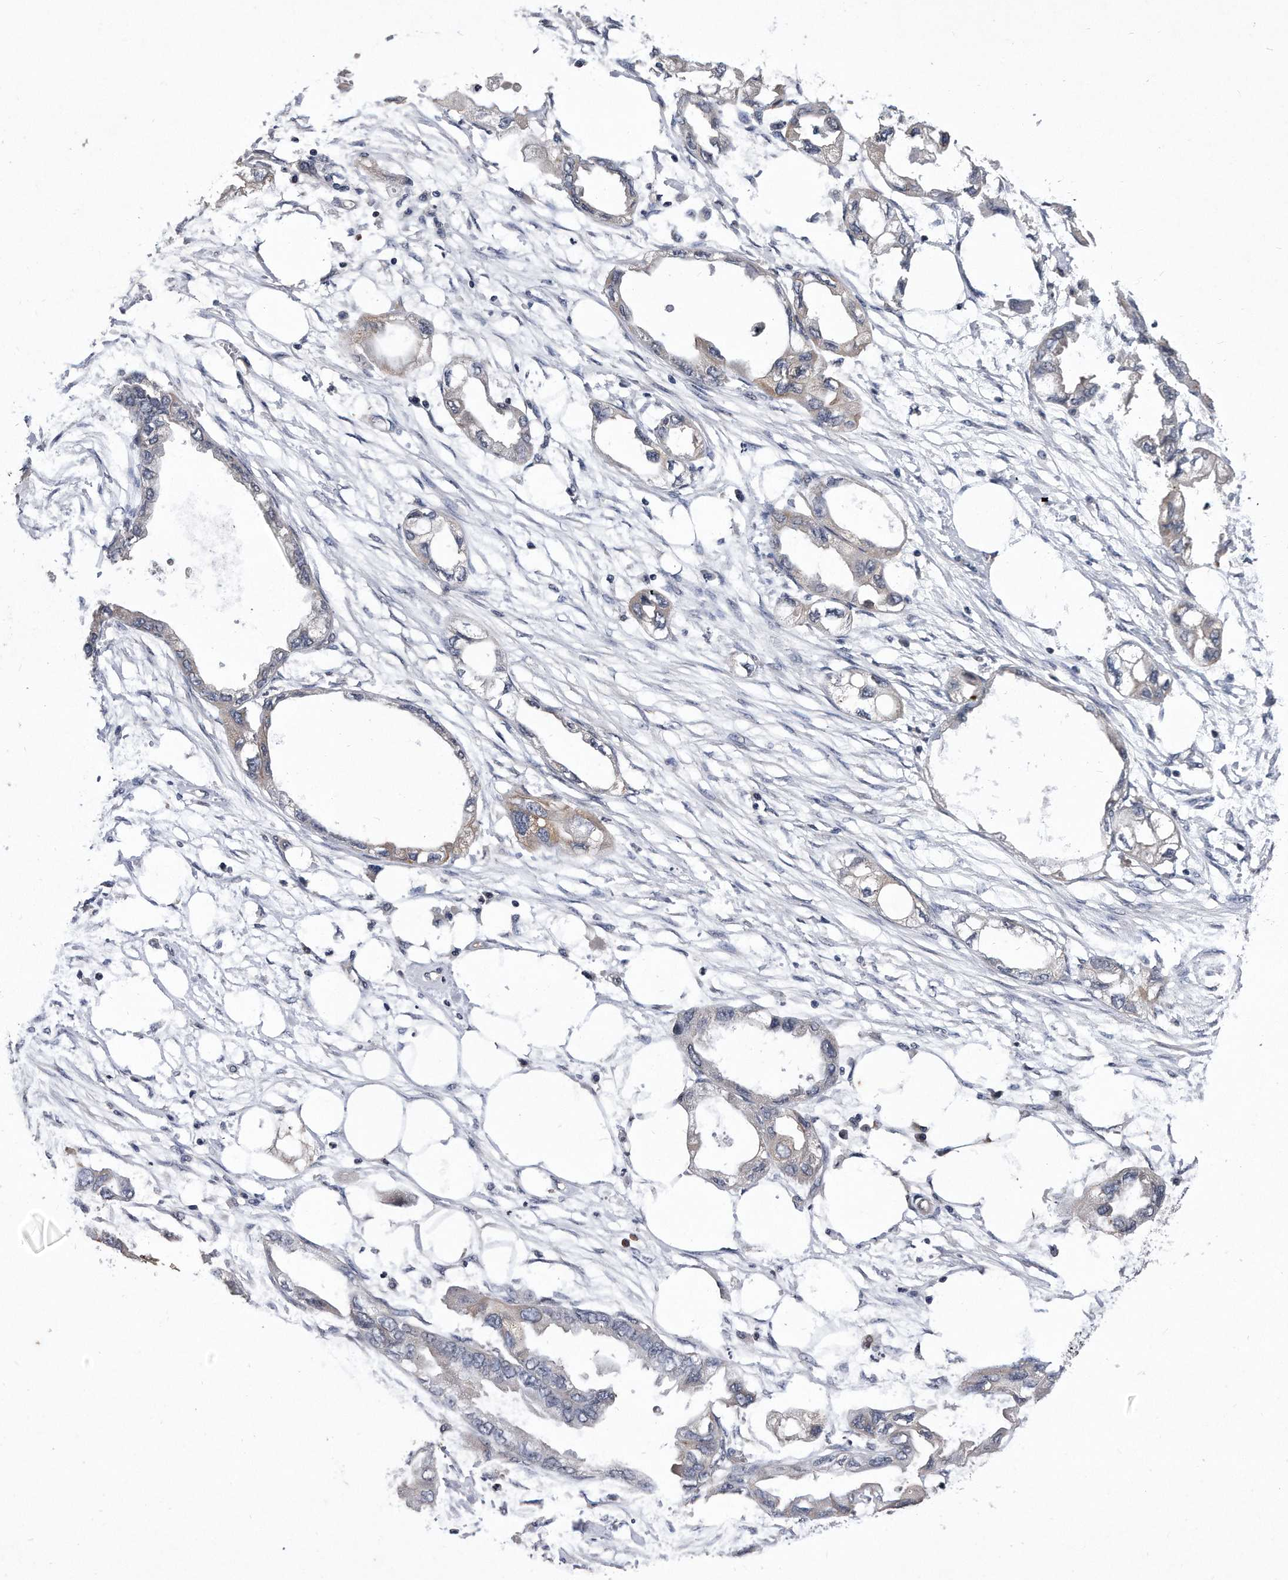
{"staining": {"intensity": "negative", "quantity": "none", "location": "none"}, "tissue": "endometrial cancer", "cell_type": "Tumor cells", "image_type": "cancer", "snomed": [{"axis": "morphology", "description": "Adenocarcinoma, NOS"}, {"axis": "morphology", "description": "Adenocarcinoma, metastatic, NOS"}, {"axis": "topography", "description": "Adipose tissue"}, {"axis": "topography", "description": "Endometrium"}], "caption": "This photomicrograph is of endometrial cancer (metastatic adenocarcinoma) stained with IHC to label a protein in brown with the nuclei are counter-stained blue. There is no expression in tumor cells. (DAB (3,3'-diaminobenzidine) immunohistochemistry with hematoxylin counter stain).", "gene": "DAB1", "patient": {"sex": "female", "age": 67}}